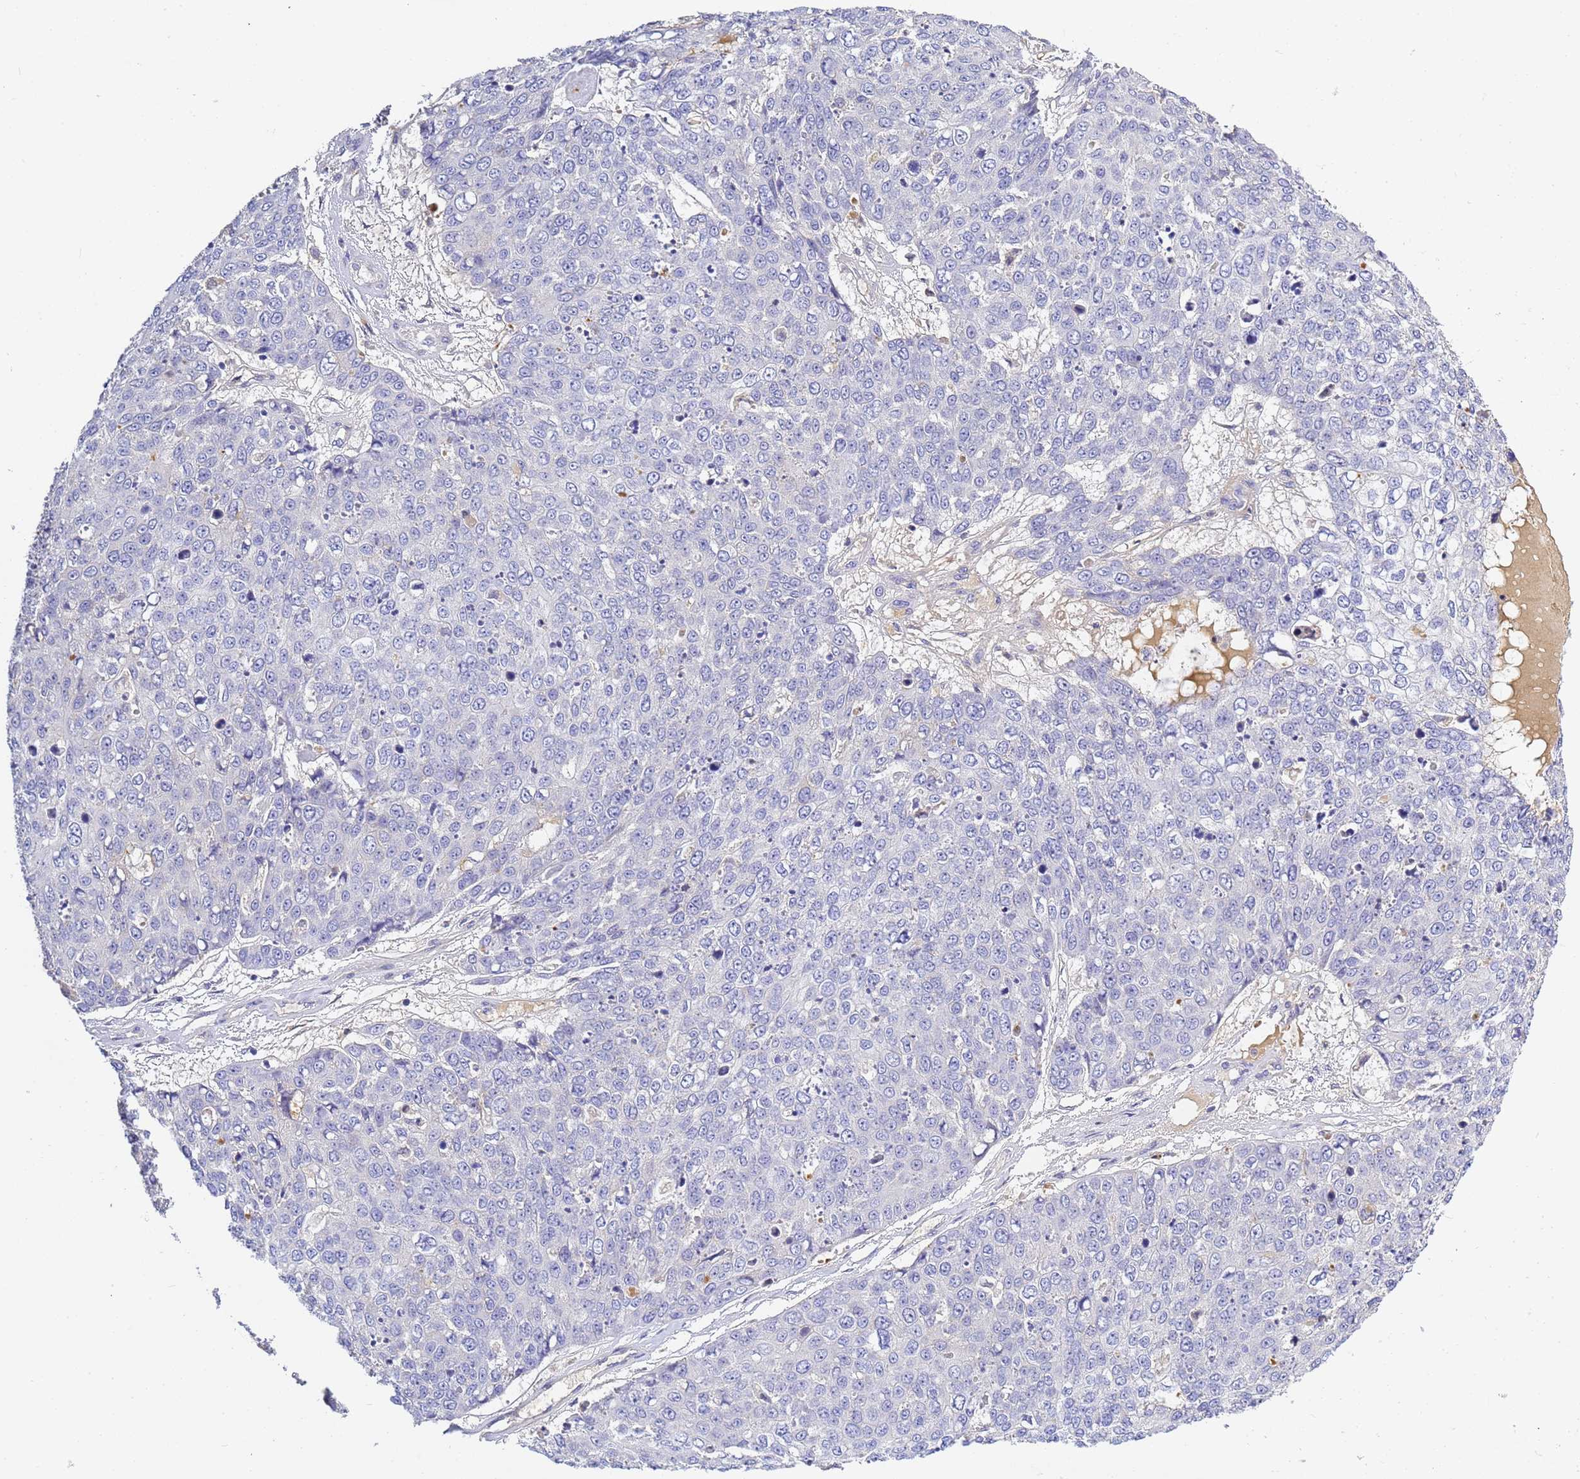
{"staining": {"intensity": "negative", "quantity": "none", "location": "none"}, "tissue": "skin cancer", "cell_type": "Tumor cells", "image_type": "cancer", "snomed": [{"axis": "morphology", "description": "Squamous cell carcinoma, NOS"}, {"axis": "topography", "description": "Skin"}], "caption": "A high-resolution histopathology image shows immunohistochemistry staining of skin cancer, which exhibits no significant expression in tumor cells. (DAB (3,3'-diaminobenzidine) IHC visualized using brightfield microscopy, high magnification).", "gene": "CFH", "patient": {"sex": "female", "age": 44}}